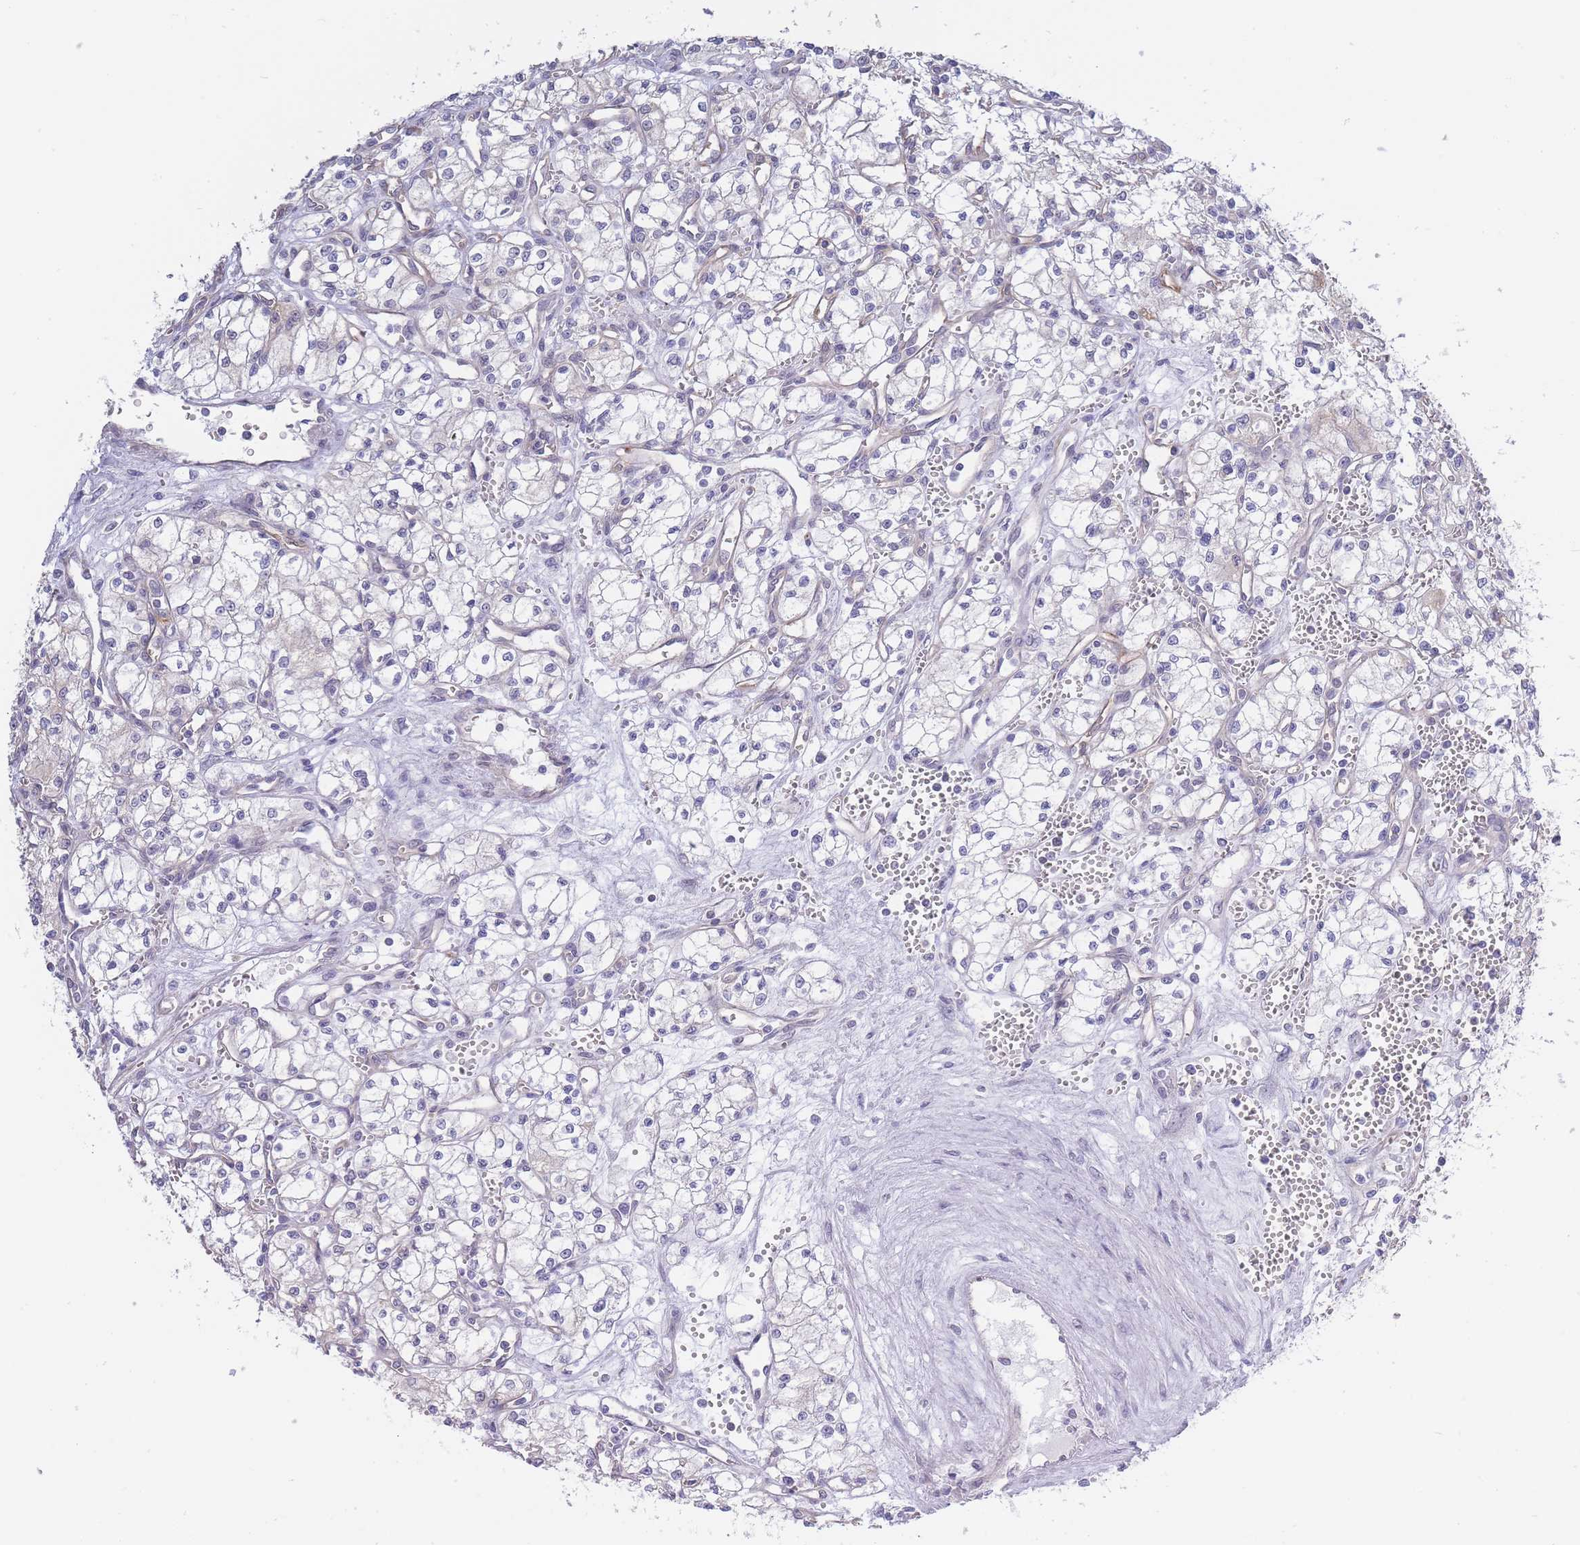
{"staining": {"intensity": "negative", "quantity": "none", "location": "none"}, "tissue": "renal cancer", "cell_type": "Tumor cells", "image_type": "cancer", "snomed": [{"axis": "morphology", "description": "Adenocarcinoma, NOS"}, {"axis": "topography", "description": "Kidney"}], "caption": "The micrograph demonstrates no significant positivity in tumor cells of renal cancer (adenocarcinoma).", "gene": "C19orf25", "patient": {"sex": "male", "age": 59}}